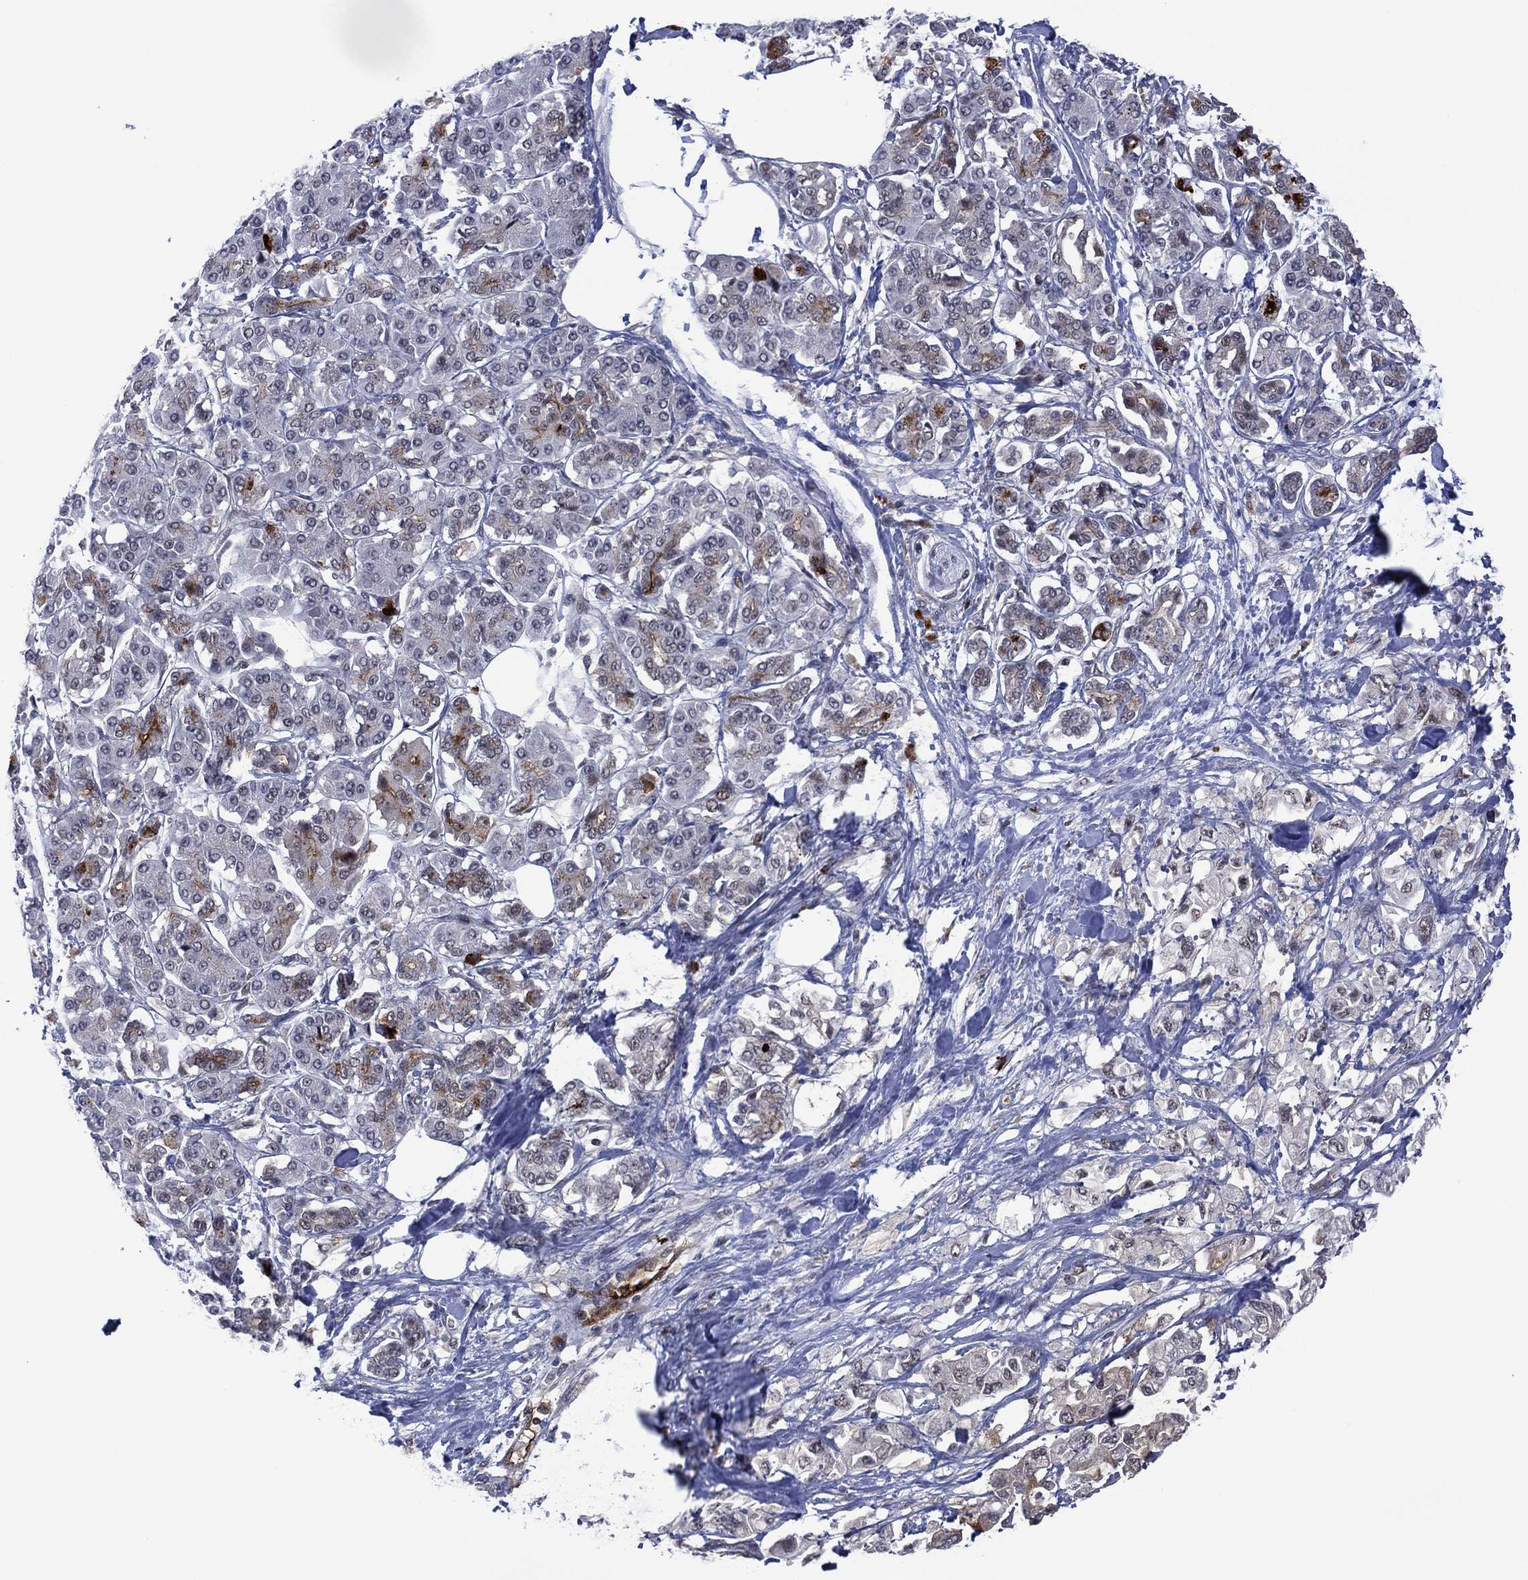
{"staining": {"intensity": "weak", "quantity": "<25%", "location": "cytoplasmic/membranous"}, "tissue": "pancreatic cancer", "cell_type": "Tumor cells", "image_type": "cancer", "snomed": [{"axis": "morphology", "description": "Adenocarcinoma, NOS"}, {"axis": "topography", "description": "Pancreas"}], "caption": "The image shows no significant staining in tumor cells of pancreatic adenocarcinoma. The staining was performed using DAB to visualize the protein expression in brown, while the nuclei were stained in blue with hematoxylin (Magnification: 20x).", "gene": "DPP4", "patient": {"sex": "female", "age": 56}}